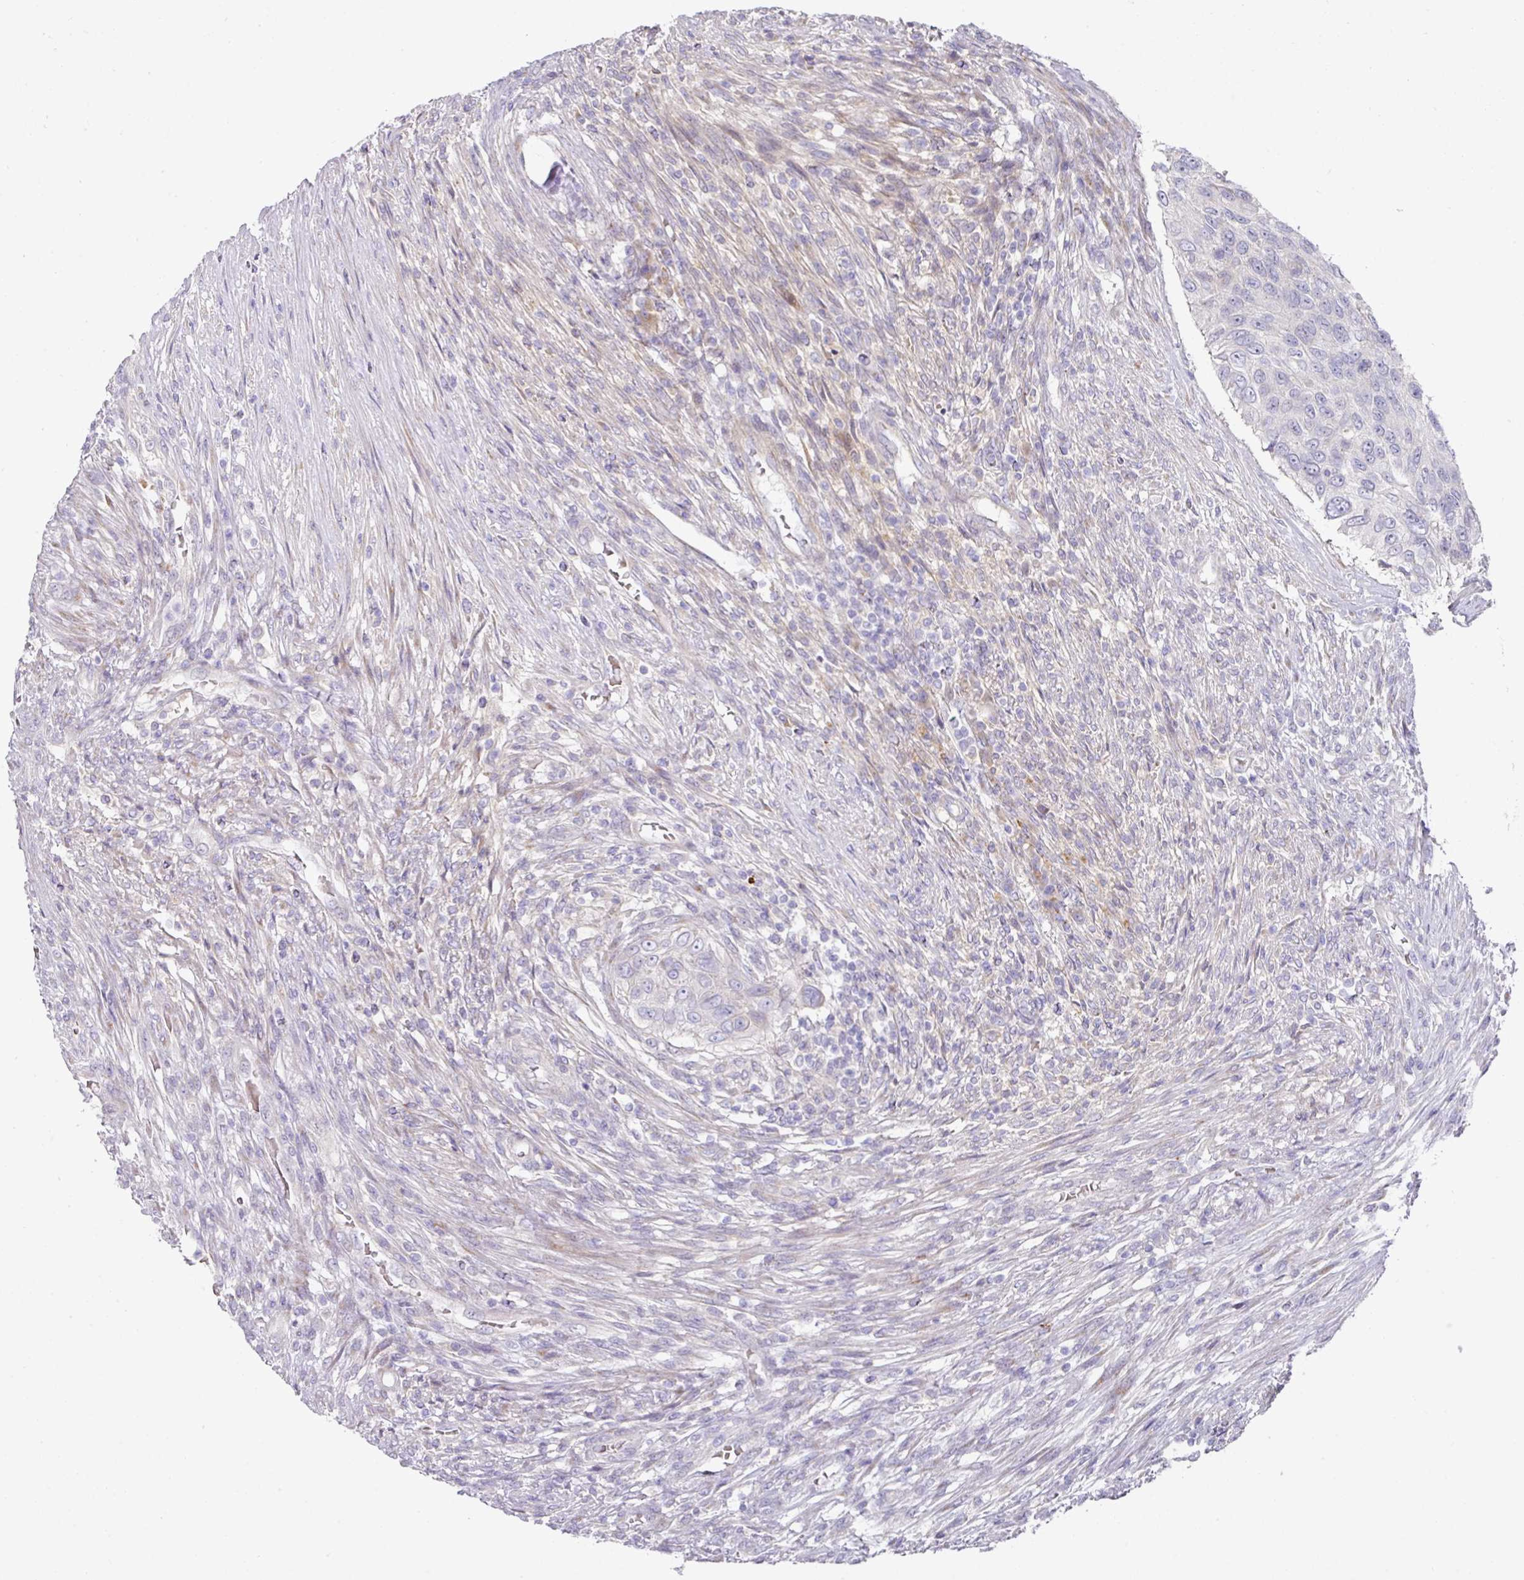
{"staining": {"intensity": "negative", "quantity": "none", "location": "none"}, "tissue": "urothelial cancer", "cell_type": "Tumor cells", "image_type": "cancer", "snomed": [{"axis": "morphology", "description": "Urothelial carcinoma, High grade"}, {"axis": "topography", "description": "Urinary bladder"}], "caption": "Immunohistochemistry (IHC) photomicrograph of high-grade urothelial carcinoma stained for a protein (brown), which shows no positivity in tumor cells.", "gene": "TARM1", "patient": {"sex": "female", "age": 60}}